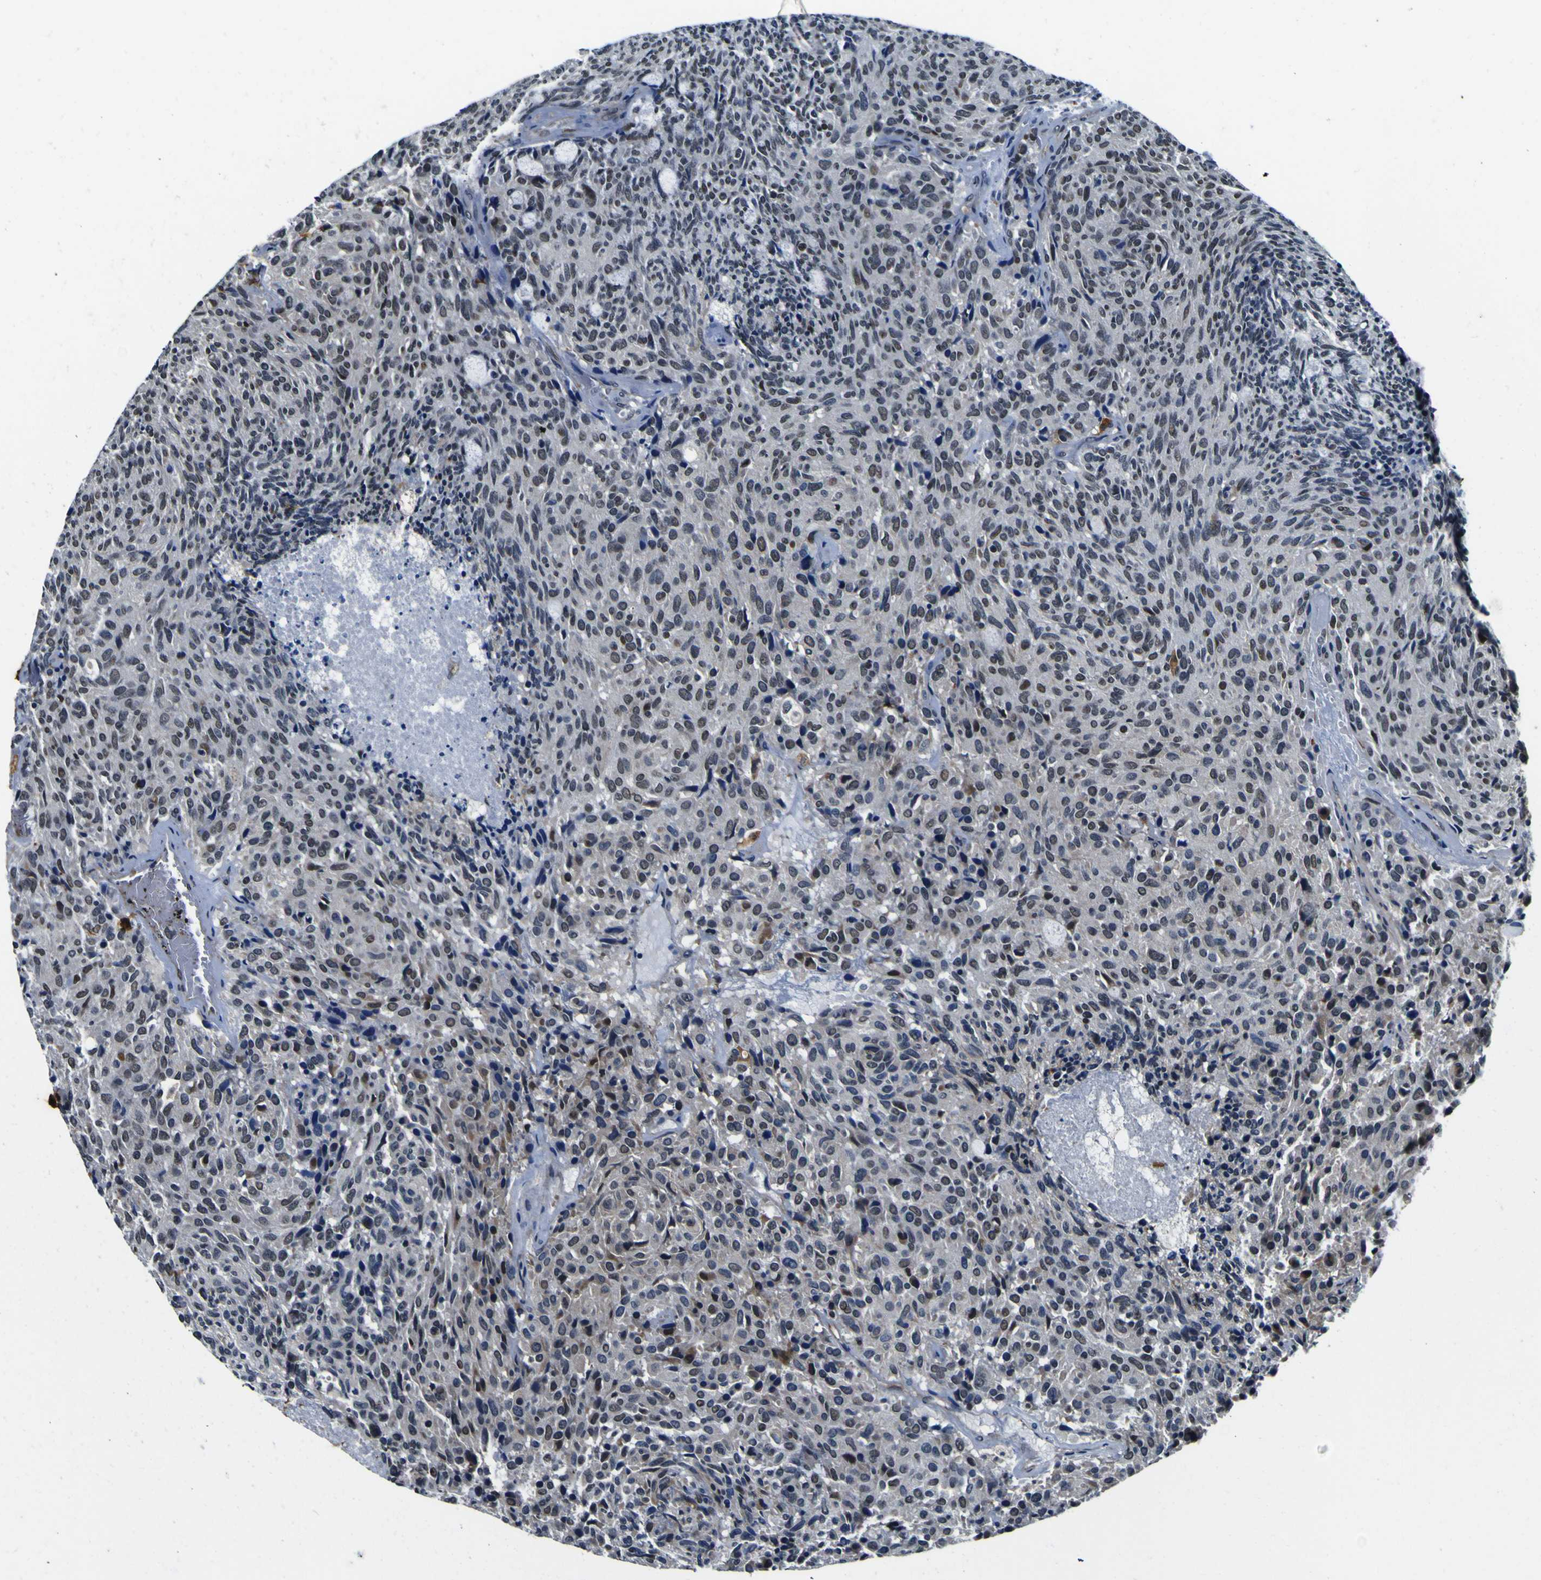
{"staining": {"intensity": "weak", "quantity": ">75%", "location": "nuclear"}, "tissue": "carcinoid", "cell_type": "Tumor cells", "image_type": "cancer", "snomed": [{"axis": "morphology", "description": "Carcinoid, malignant, NOS"}, {"axis": "topography", "description": "Pancreas"}], "caption": "An image showing weak nuclear positivity in about >75% of tumor cells in carcinoid, as visualized by brown immunohistochemical staining.", "gene": "POSTN", "patient": {"sex": "female", "age": 54}}